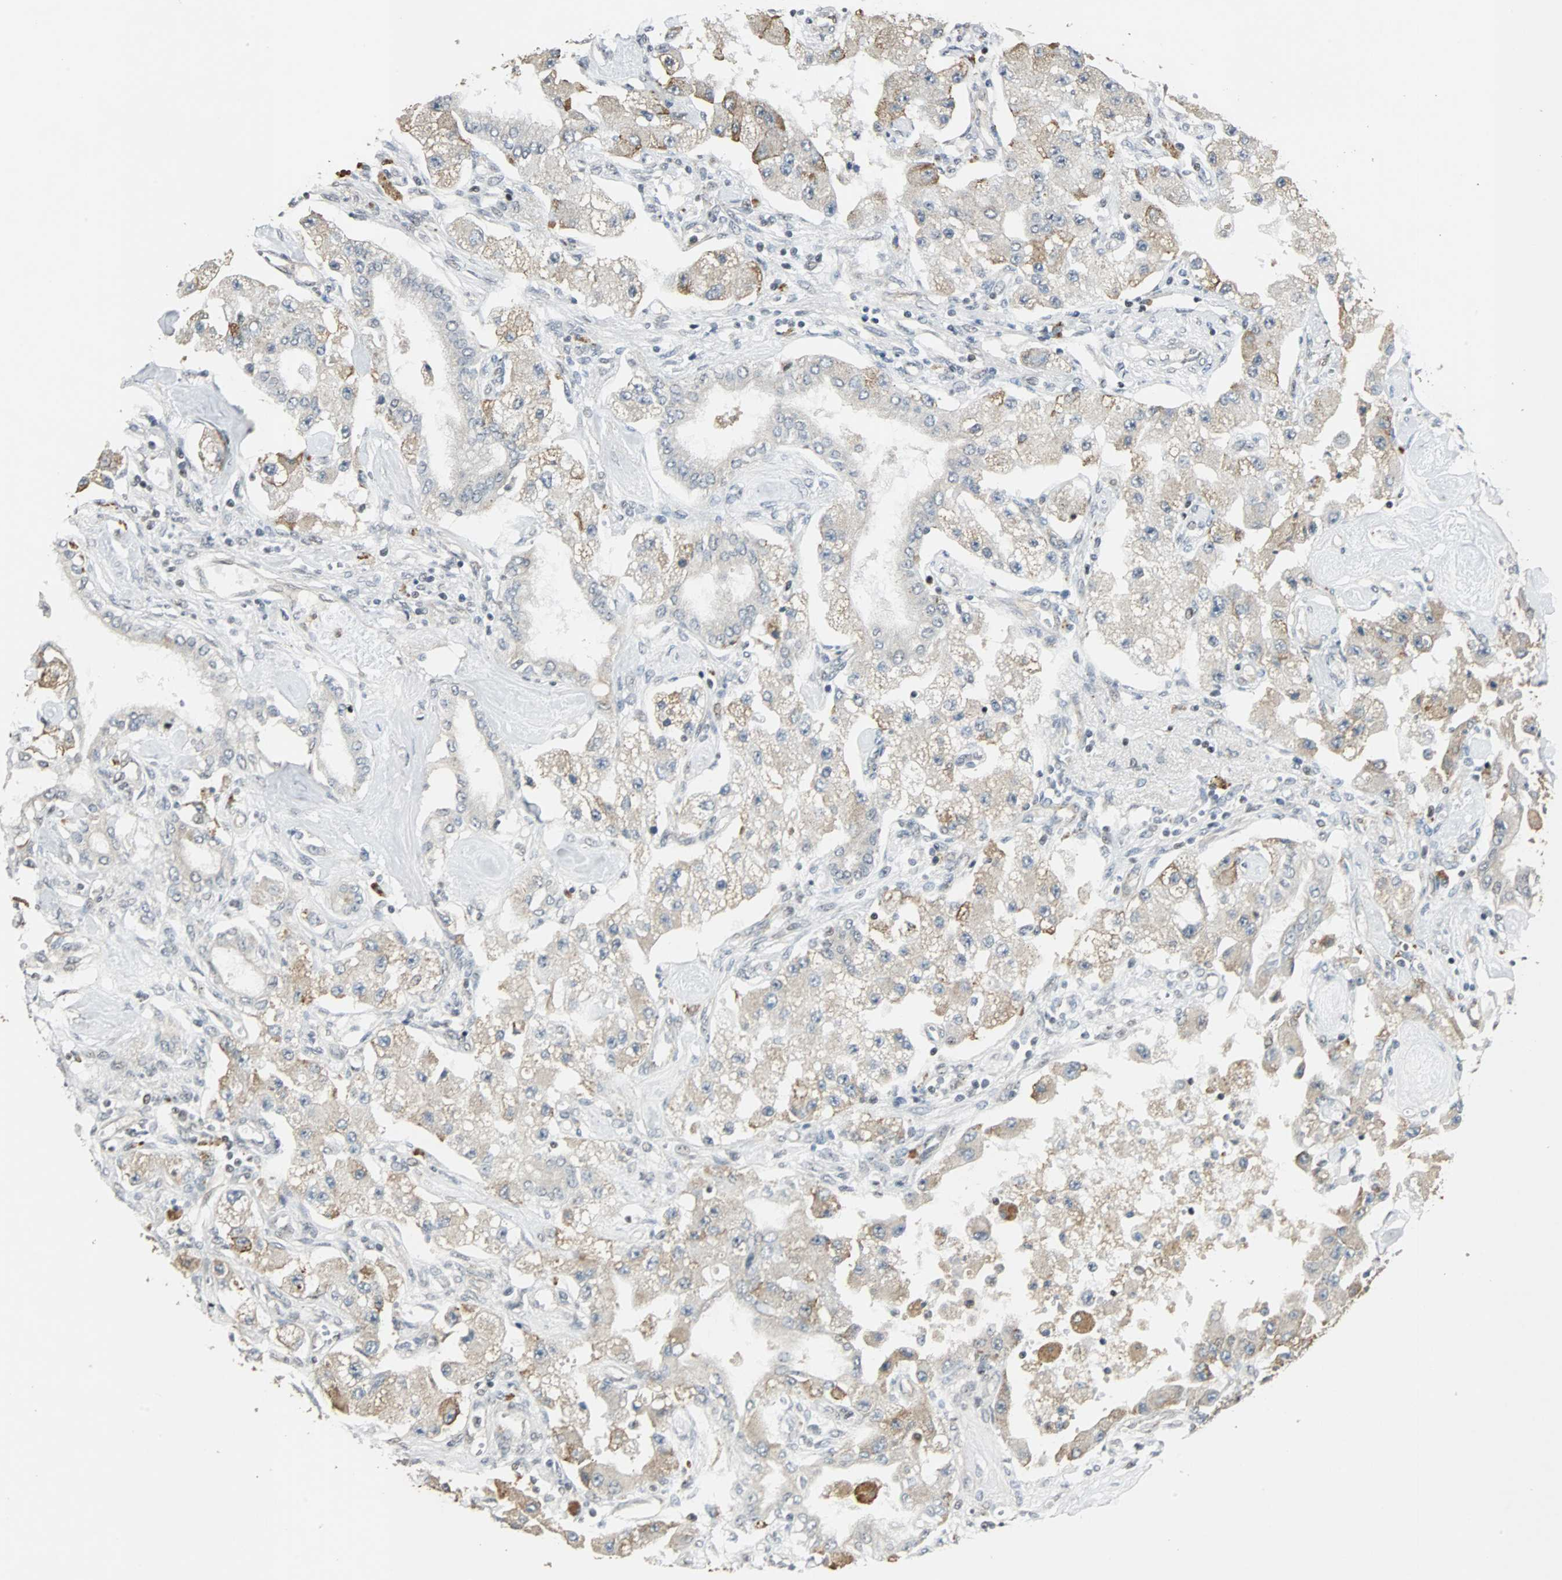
{"staining": {"intensity": "weak", "quantity": "25%-75%", "location": "cytoplasmic/membranous"}, "tissue": "carcinoid", "cell_type": "Tumor cells", "image_type": "cancer", "snomed": [{"axis": "morphology", "description": "Carcinoid, malignant, NOS"}, {"axis": "topography", "description": "Pancreas"}], "caption": "Malignant carcinoid stained for a protein (brown) exhibits weak cytoplasmic/membranous positive expression in approximately 25%-75% of tumor cells.", "gene": "MED4", "patient": {"sex": "male", "age": 41}}